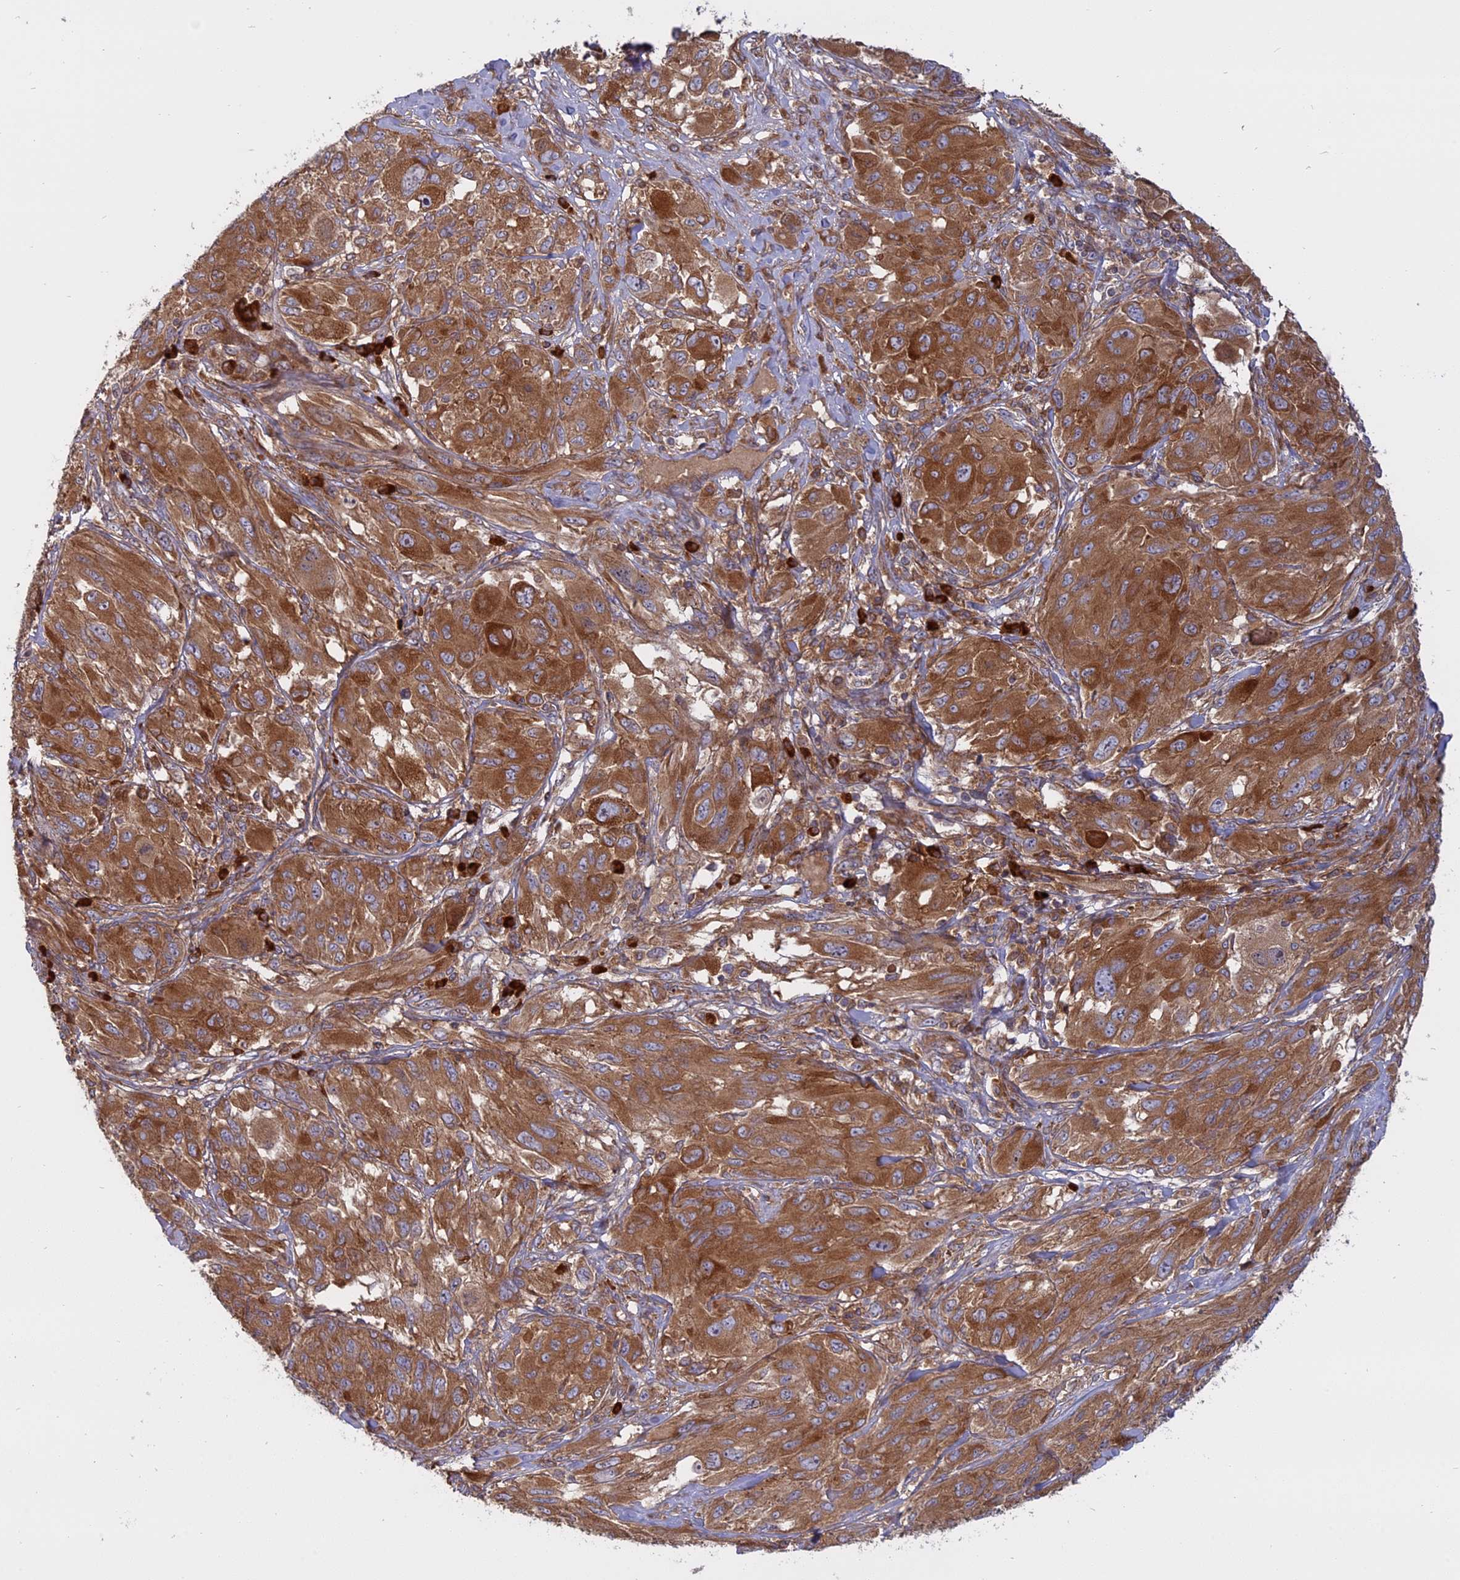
{"staining": {"intensity": "moderate", "quantity": ">75%", "location": "cytoplasmic/membranous"}, "tissue": "melanoma", "cell_type": "Tumor cells", "image_type": "cancer", "snomed": [{"axis": "morphology", "description": "Malignant melanoma, NOS"}, {"axis": "topography", "description": "Skin"}], "caption": "A micrograph of malignant melanoma stained for a protein demonstrates moderate cytoplasmic/membranous brown staining in tumor cells. (DAB (3,3'-diaminobenzidine) IHC, brown staining for protein, blue staining for nuclei).", "gene": "TMEM208", "patient": {"sex": "female", "age": 91}}